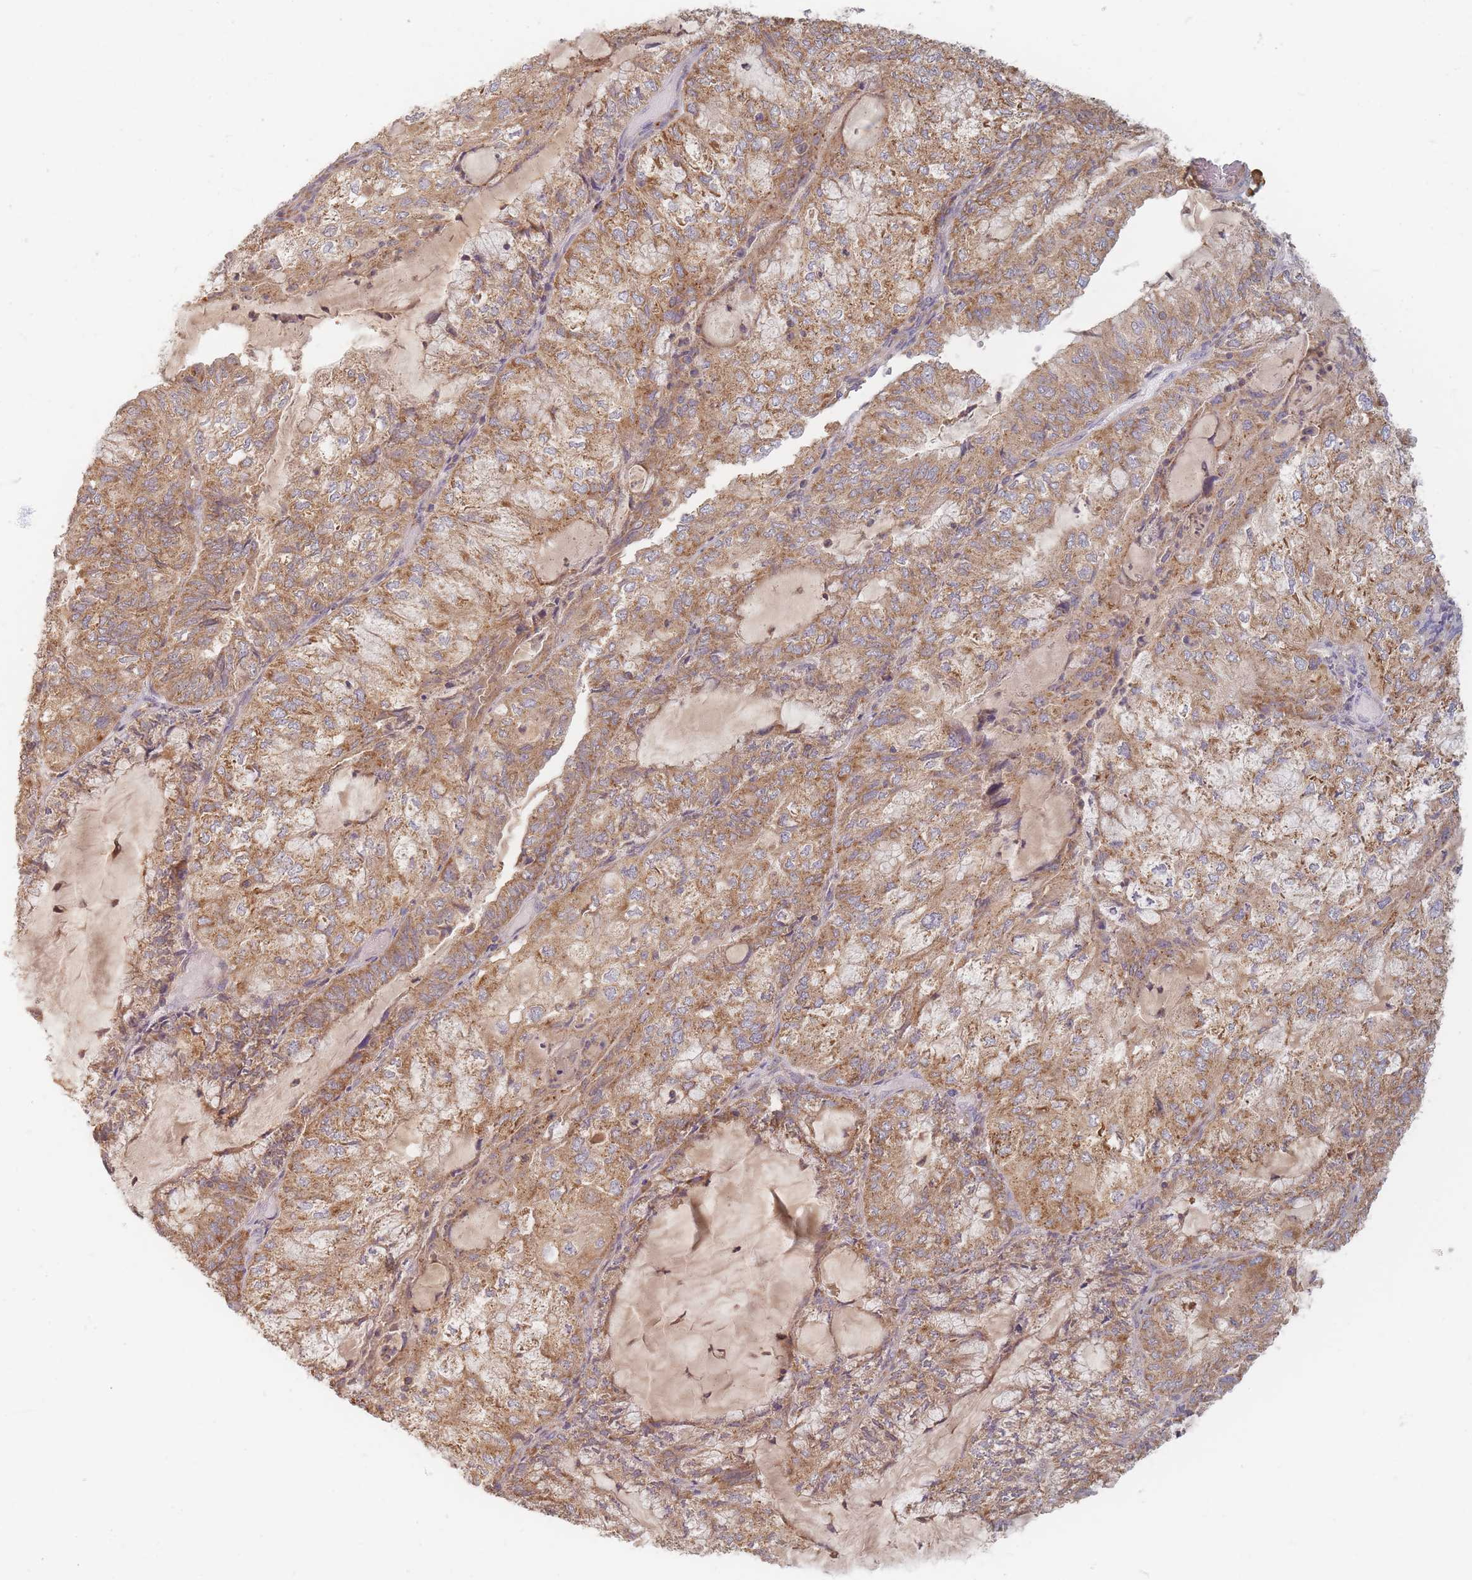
{"staining": {"intensity": "moderate", "quantity": ">75%", "location": "cytoplasmic/membranous"}, "tissue": "endometrial cancer", "cell_type": "Tumor cells", "image_type": "cancer", "snomed": [{"axis": "morphology", "description": "Adenocarcinoma, NOS"}, {"axis": "topography", "description": "Endometrium"}], "caption": "The immunohistochemical stain highlights moderate cytoplasmic/membranous staining in tumor cells of adenocarcinoma (endometrial) tissue.", "gene": "SLC35F3", "patient": {"sex": "female", "age": 81}}